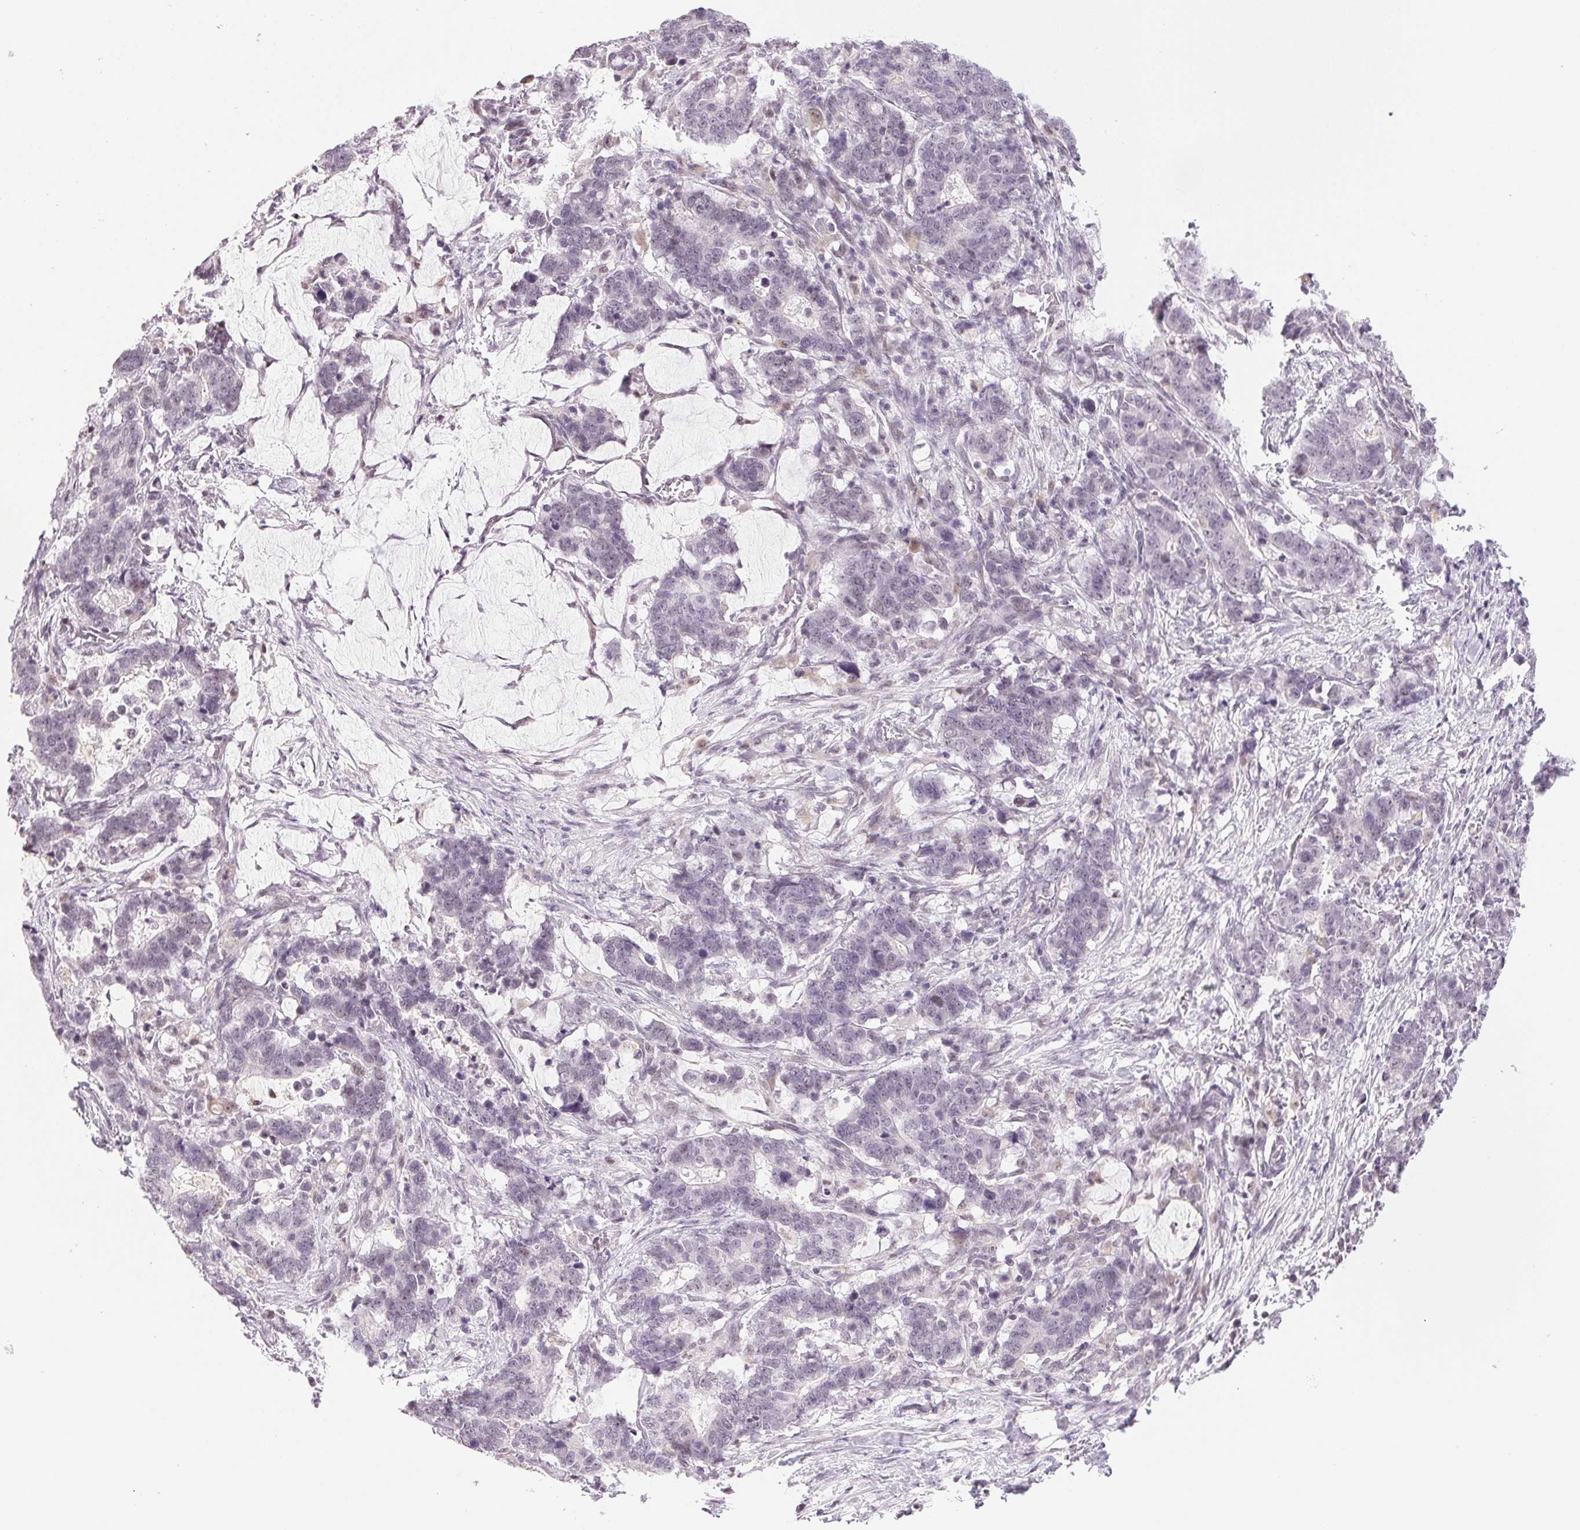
{"staining": {"intensity": "negative", "quantity": "none", "location": "none"}, "tissue": "stomach cancer", "cell_type": "Tumor cells", "image_type": "cancer", "snomed": [{"axis": "morphology", "description": "Normal tissue, NOS"}, {"axis": "morphology", "description": "Adenocarcinoma, NOS"}, {"axis": "topography", "description": "Stomach"}], "caption": "IHC histopathology image of human stomach cancer (adenocarcinoma) stained for a protein (brown), which shows no positivity in tumor cells.", "gene": "GRHL3", "patient": {"sex": "female", "age": 64}}